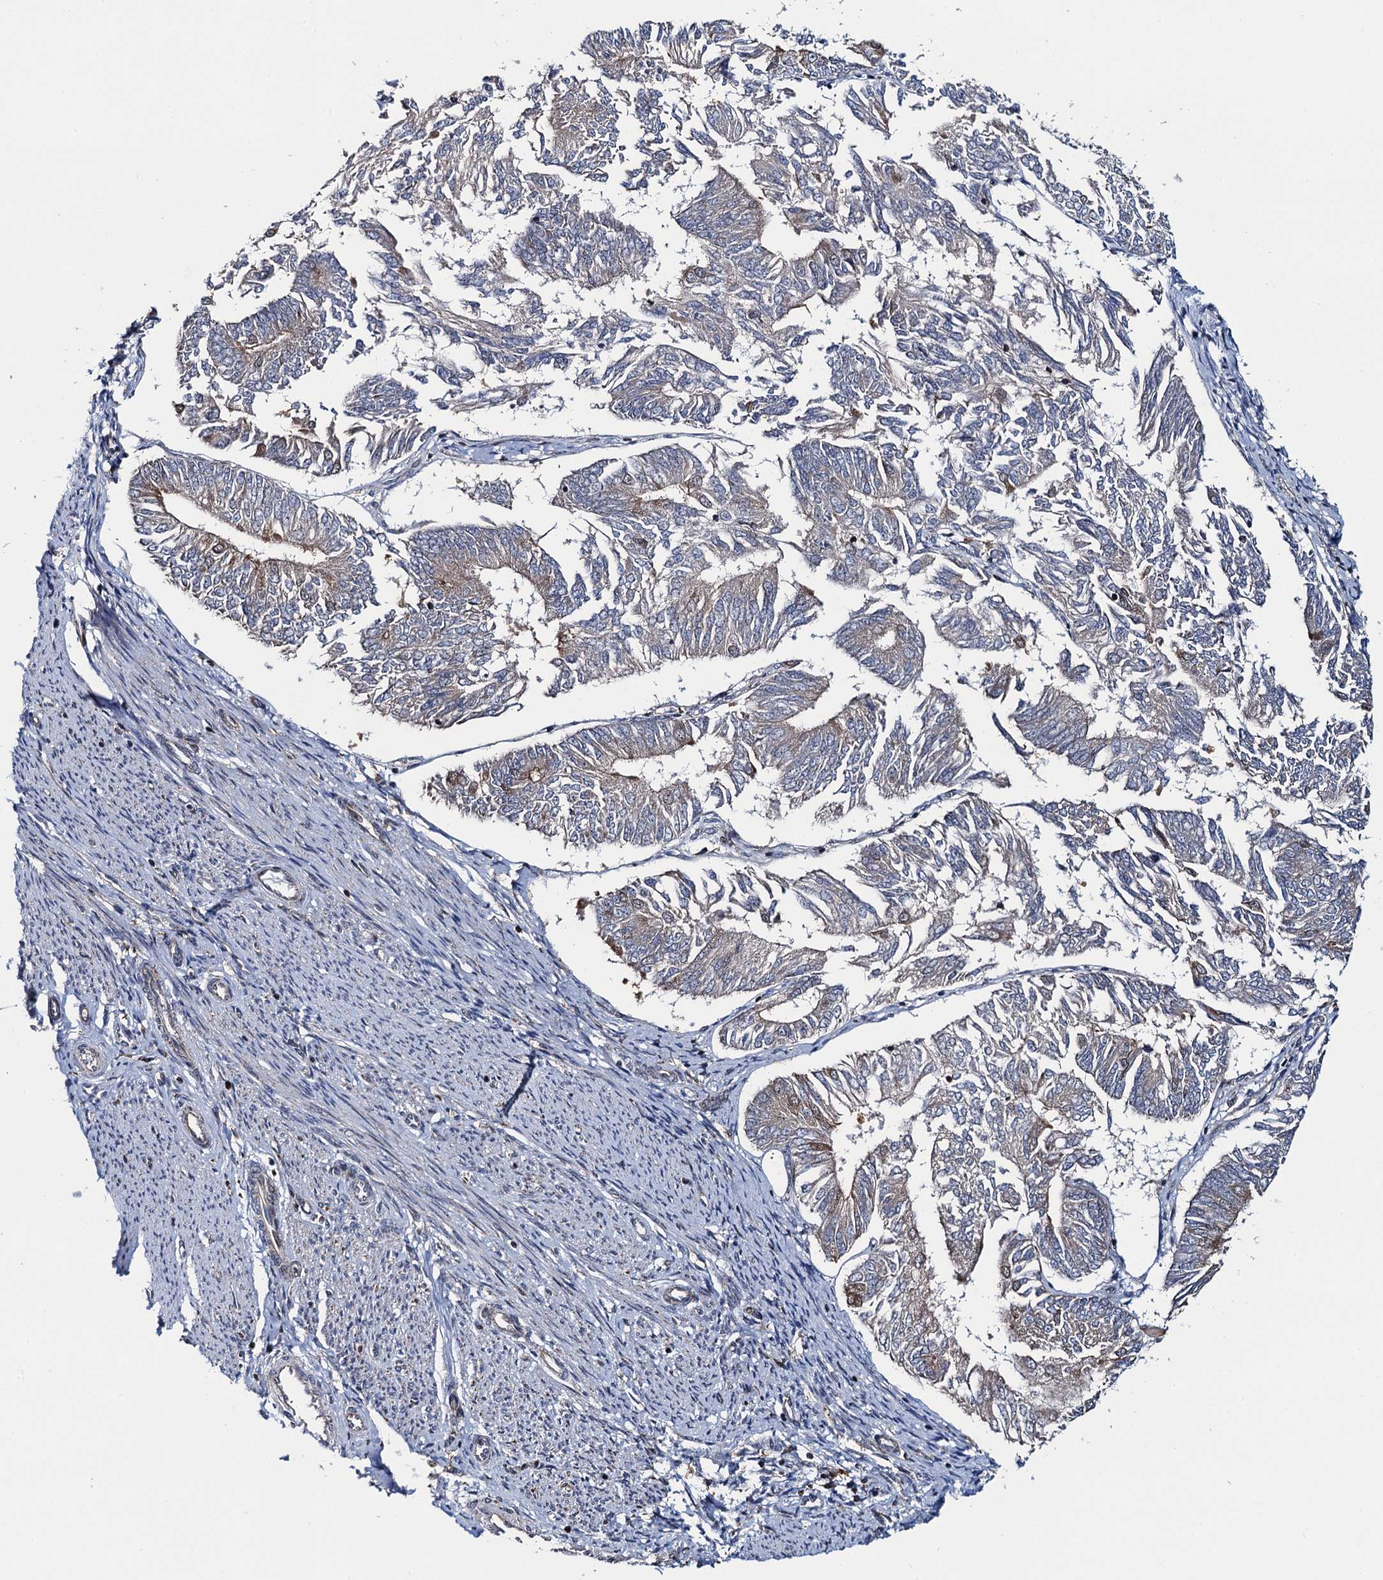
{"staining": {"intensity": "weak", "quantity": "<25%", "location": "cytoplasmic/membranous"}, "tissue": "endometrial cancer", "cell_type": "Tumor cells", "image_type": "cancer", "snomed": [{"axis": "morphology", "description": "Adenocarcinoma, NOS"}, {"axis": "topography", "description": "Endometrium"}], "caption": "Tumor cells show no significant protein positivity in endometrial adenocarcinoma.", "gene": "CCDC102A", "patient": {"sex": "female", "age": 58}}